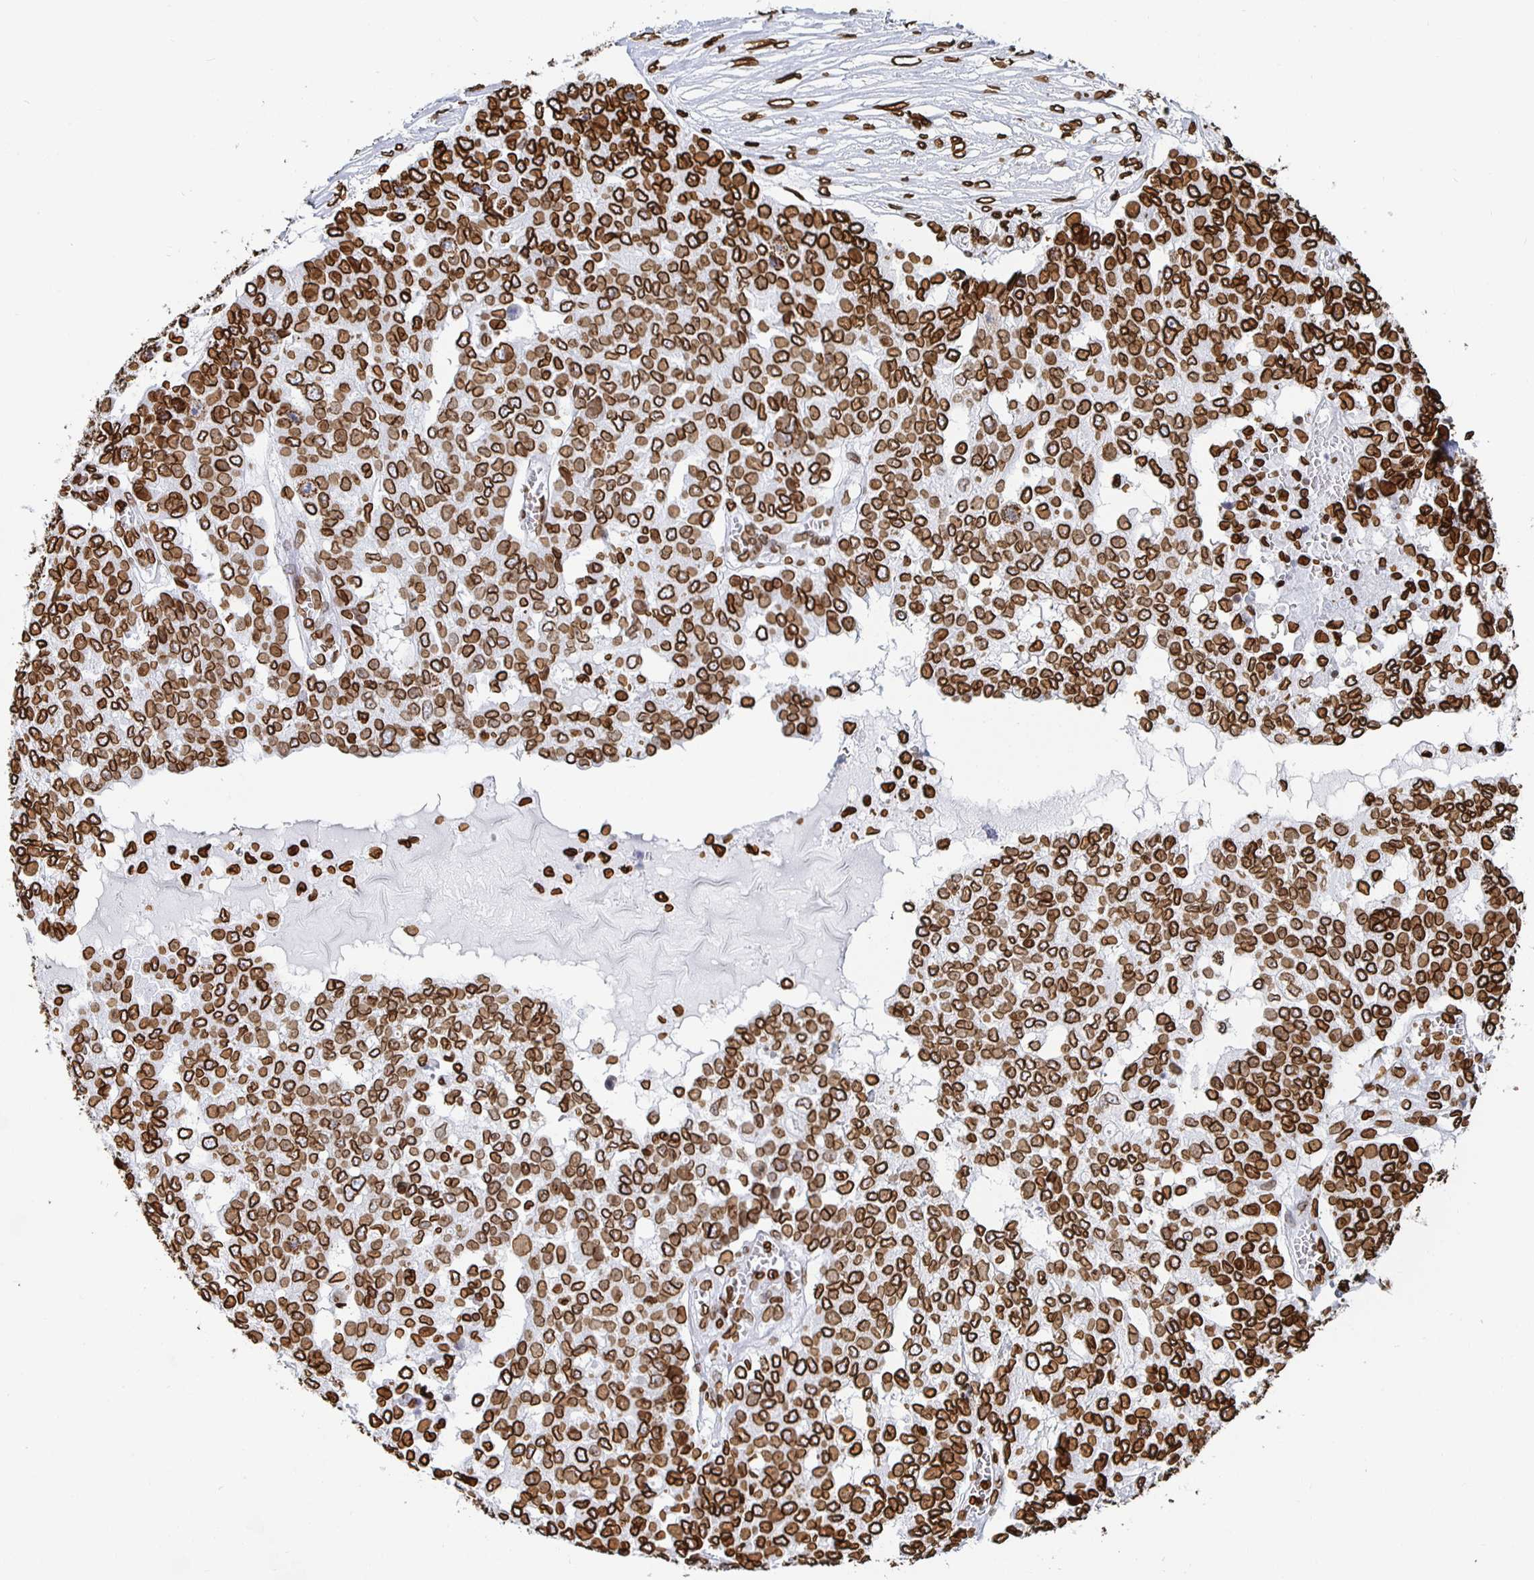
{"staining": {"intensity": "strong", "quantity": ">75%", "location": "cytoplasmic/membranous,nuclear"}, "tissue": "ovarian cancer", "cell_type": "Tumor cells", "image_type": "cancer", "snomed": [{"axis": "morphology", "description": "Cystadenocarcinoma, serous, NOS"}, {"axis": "topography", "description": "Soft tissue"}, {"axis": "topography", "description": "Ovary"}], "caption": "An image showing strong cytoplasmic/membranous and nuclear positivity in about >75% of tumor cells in ovarian cancer, as visualized by brown immunohistochemical staining.", "gene": "LMNB1", "patient": {"sex": "female", "age": 57}}